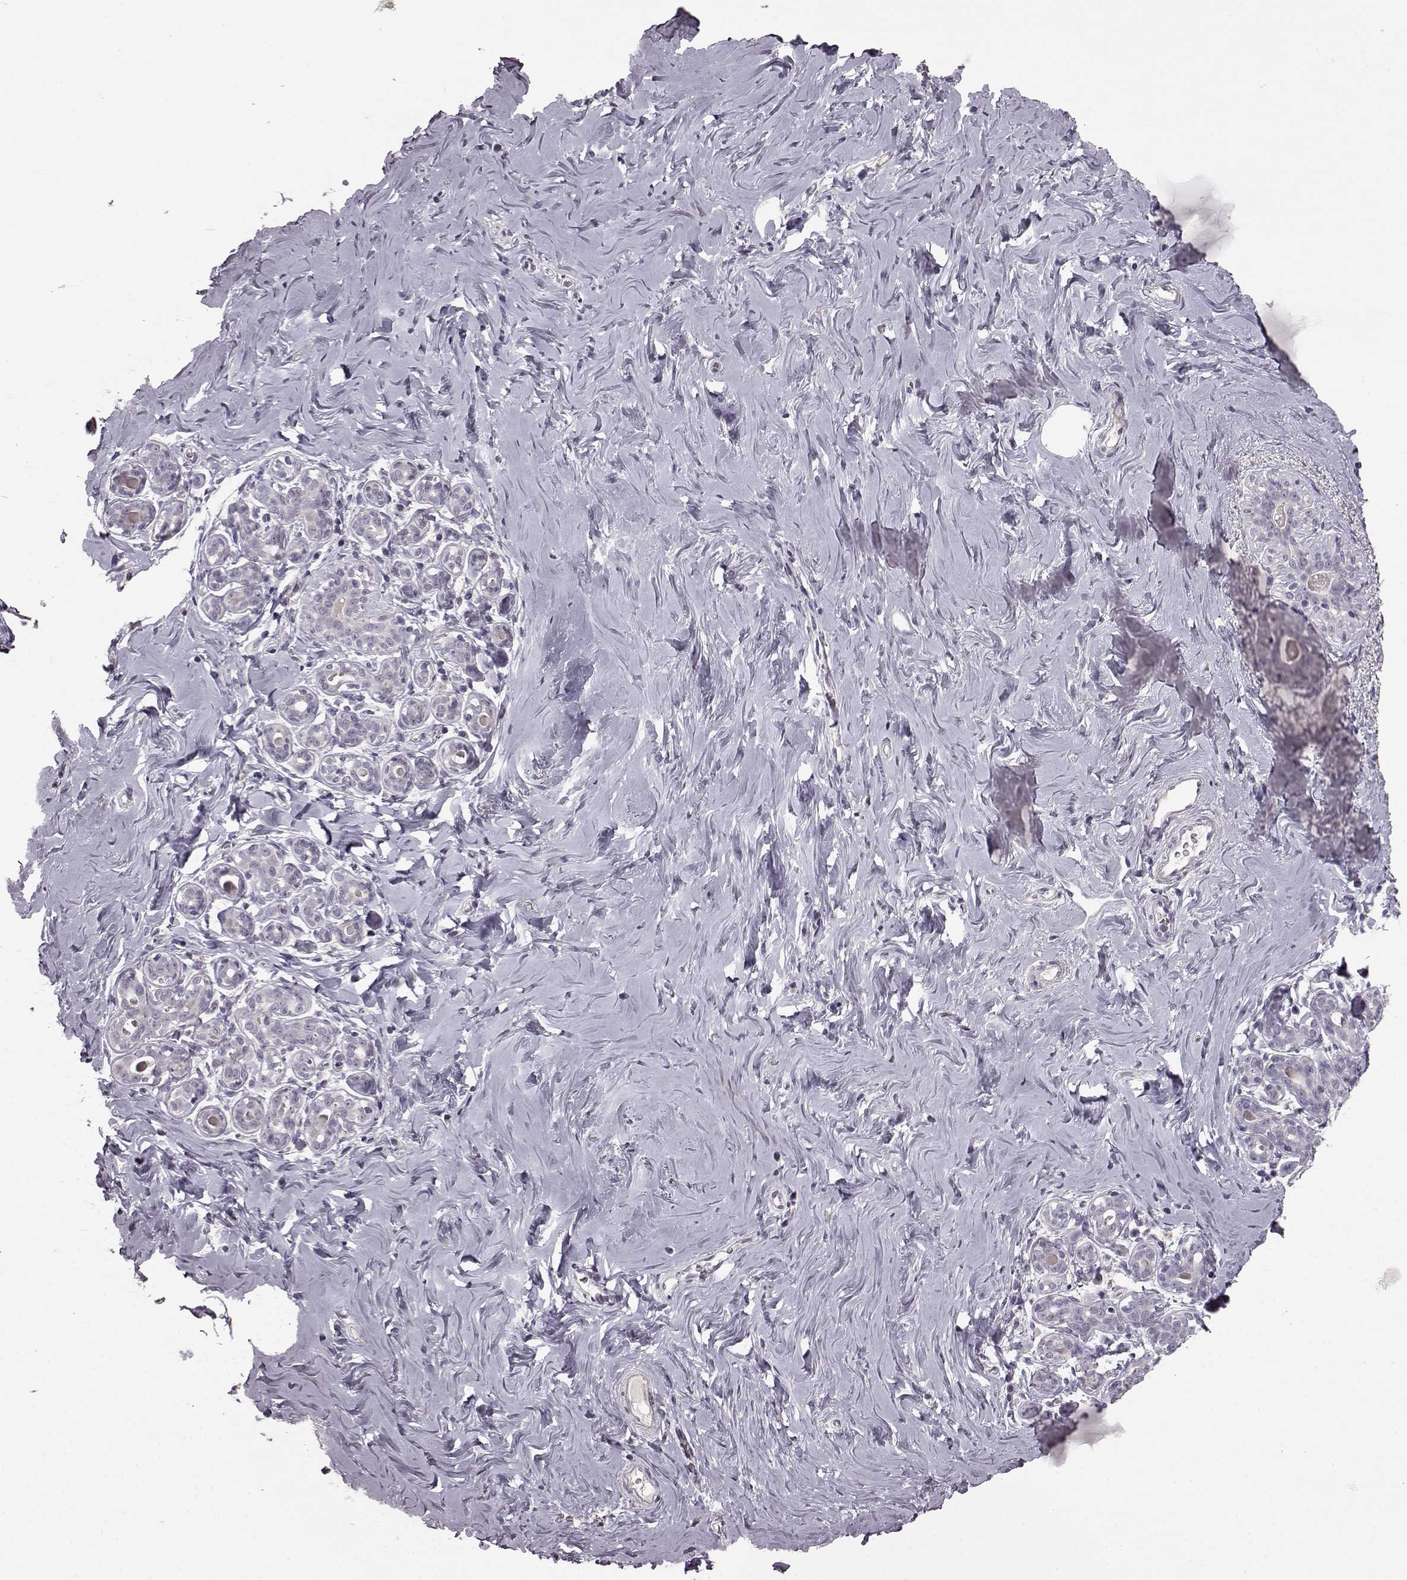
{"staining": {"intensity": "negative", "quantity": "none", "location": "none"}, "tissue": "breast", "cell_type": "Adipocytes", "image_type": "normal", "snomed": [{"axis": "morphology", "description": "Normal tissue, NOS"}, {"axis": "topography", "description": "Skin"}, {"axis": "topography", "description": "Breast"}], "caption": "This is an immunohistochemistry (IHC) micrograph of benign breast. There is no staining in adipocytes.", "gene": "LHB", "patient": {"sex": "female", "age": 43}}